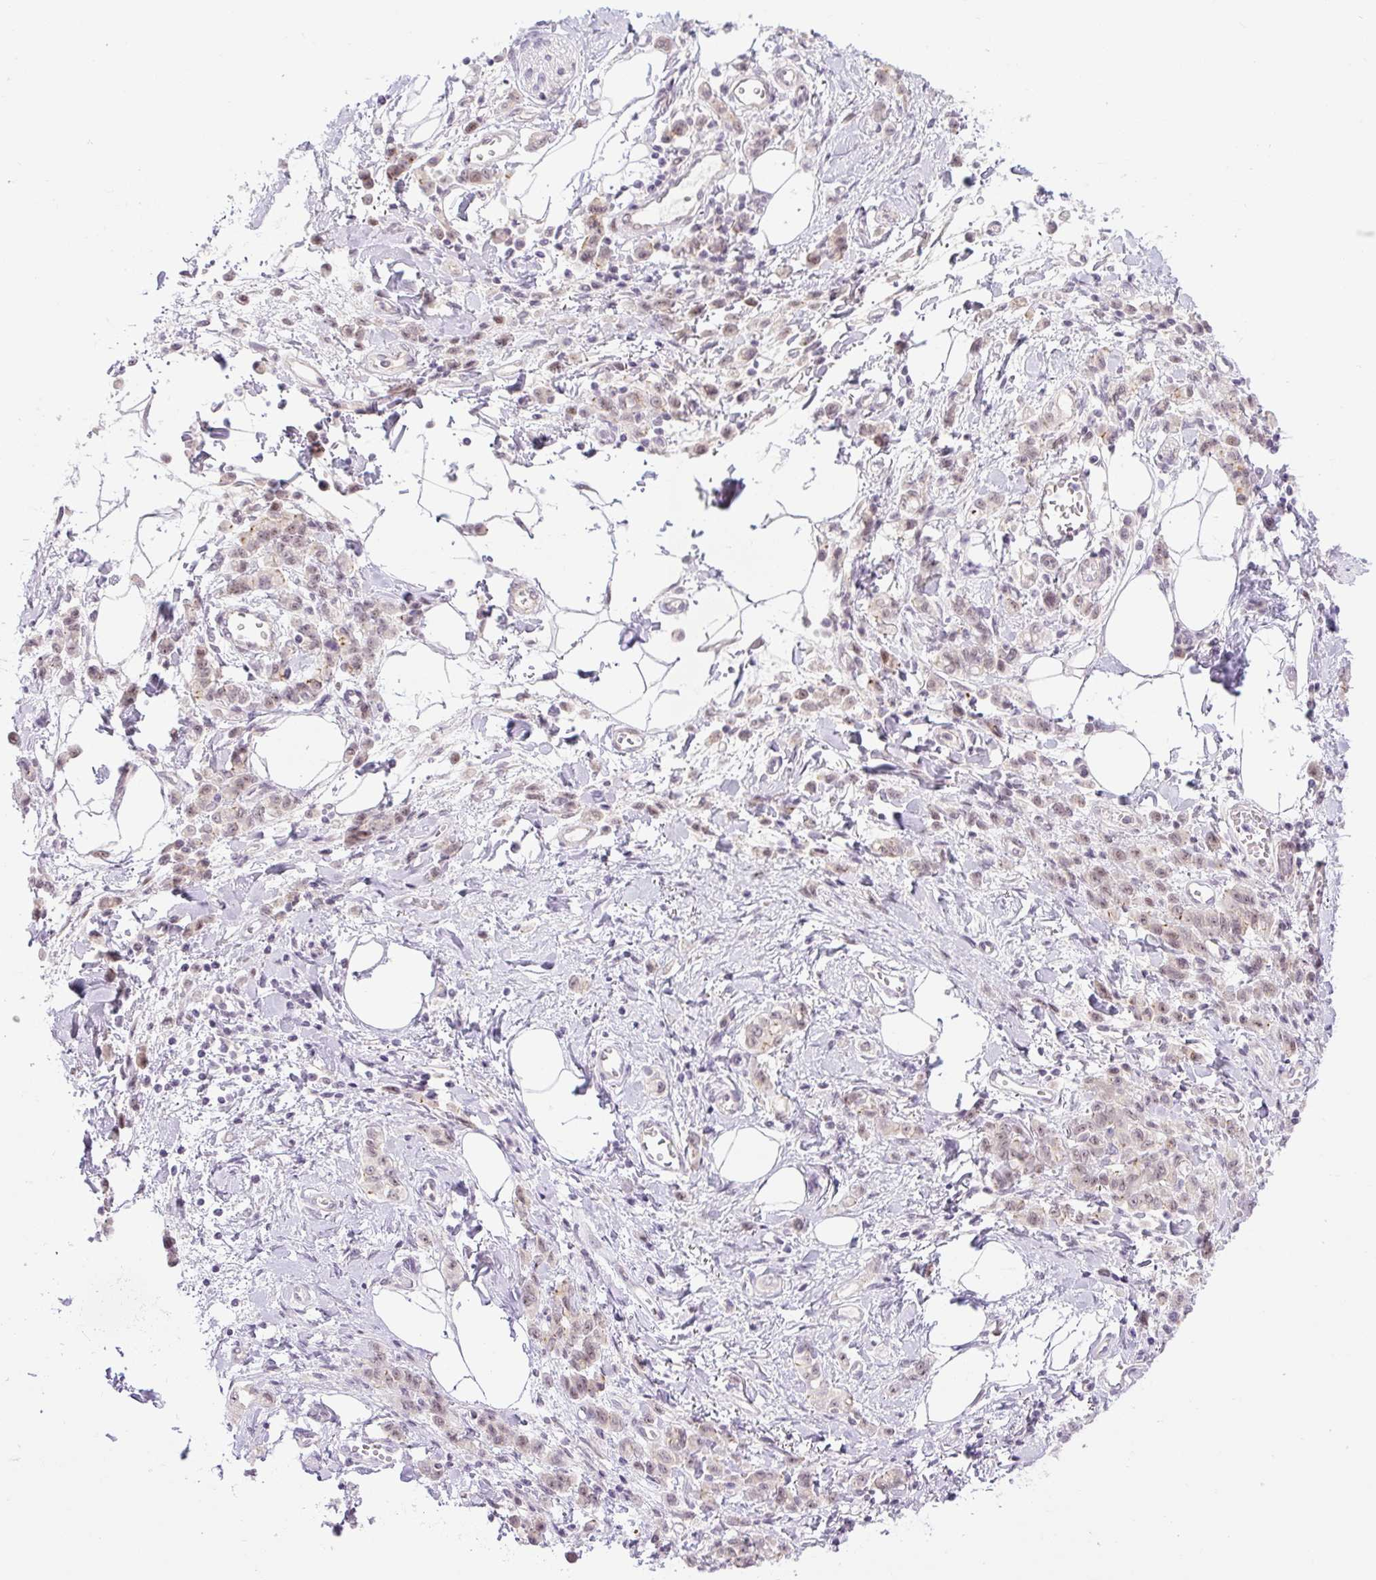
{"staining": {"intensity": "weak", "quantity": ">75%", "location": "cytoplasmic/membranous,nuclear"}, "tissue": "stomach cancer", "cell_type": "Tumor cells", "image_type": "cancer", "snomed": [{"axis": "morphology", "description": "Adenocarcinoma, NOS"}, {"axis": "topography", "description": "Stomach"}], "caption": "The image displays staining of stomach cancer, revealing weak cytoplasmic/membranous and nuclear protein staining (brown color) within tumor cells. The protein of interest is shown in brown color, while the nuclei are stained blue.", "gene": "ICE1", "patient": {"sex": "male", "age": 77}}